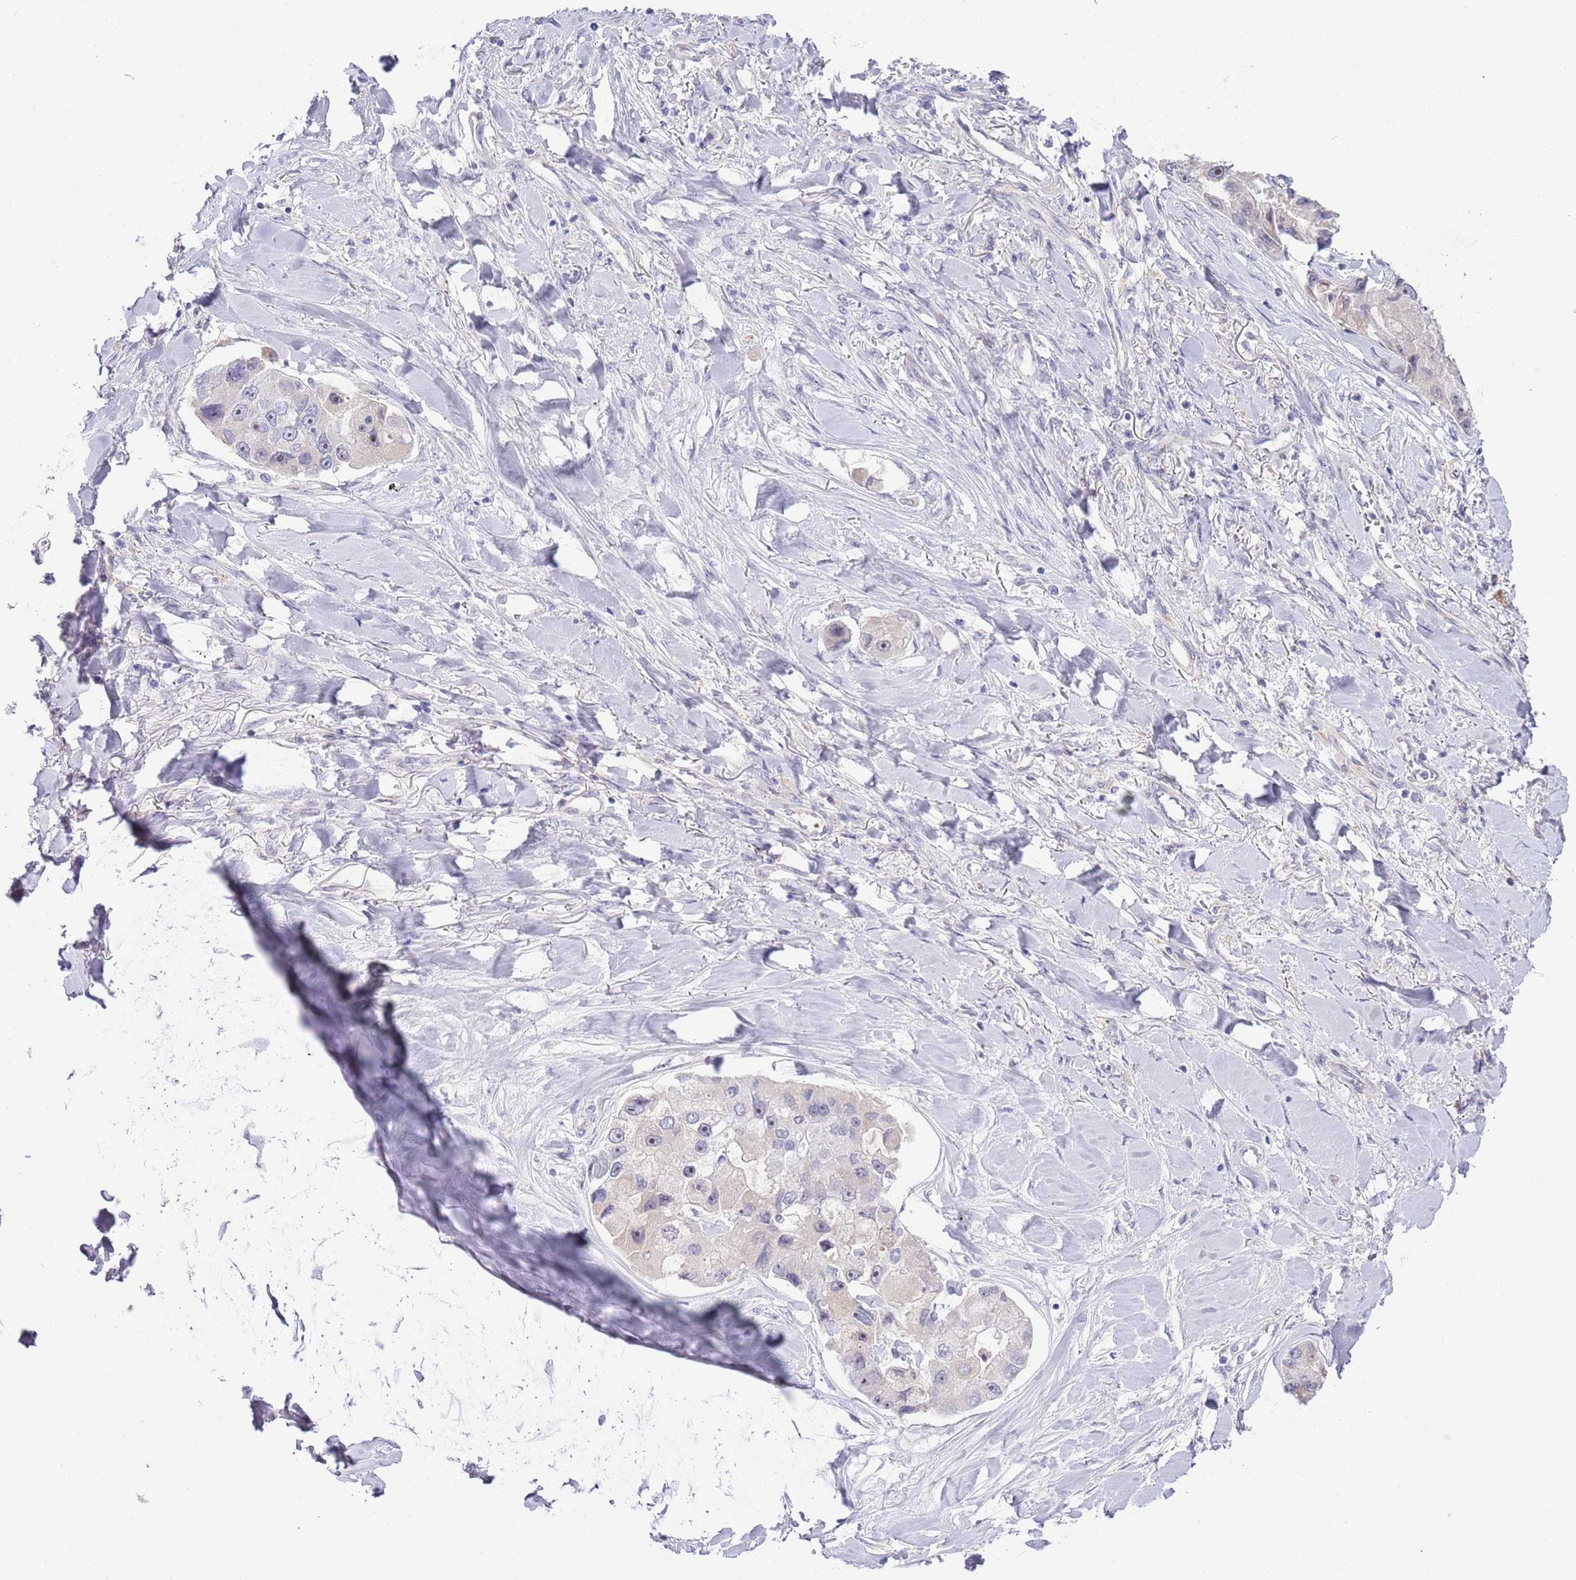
{"staining": {"intensity": "negative", "quantity": "none", "location": "none"}, "tissue": "lung cancer", "cell_type": "Tumor cells", "image_type": "cancer", "snomed": [{"axis": "morphology", "description": "Adenocarcinoma, NOS"}, {"axis": "topography", "description": "Lung"}], "caption": "IHC of adenocarcinoma (lung) displays no staining in tumor cells. Brightfield microscopy of immunohistochemistry stained with DAB (3,3'-diaminobenzidine) (brown) and hematoxylin (blue), captured at high magnification.", "gene": "AP1S2", "patient": {"sex": "female", "age": 54}}